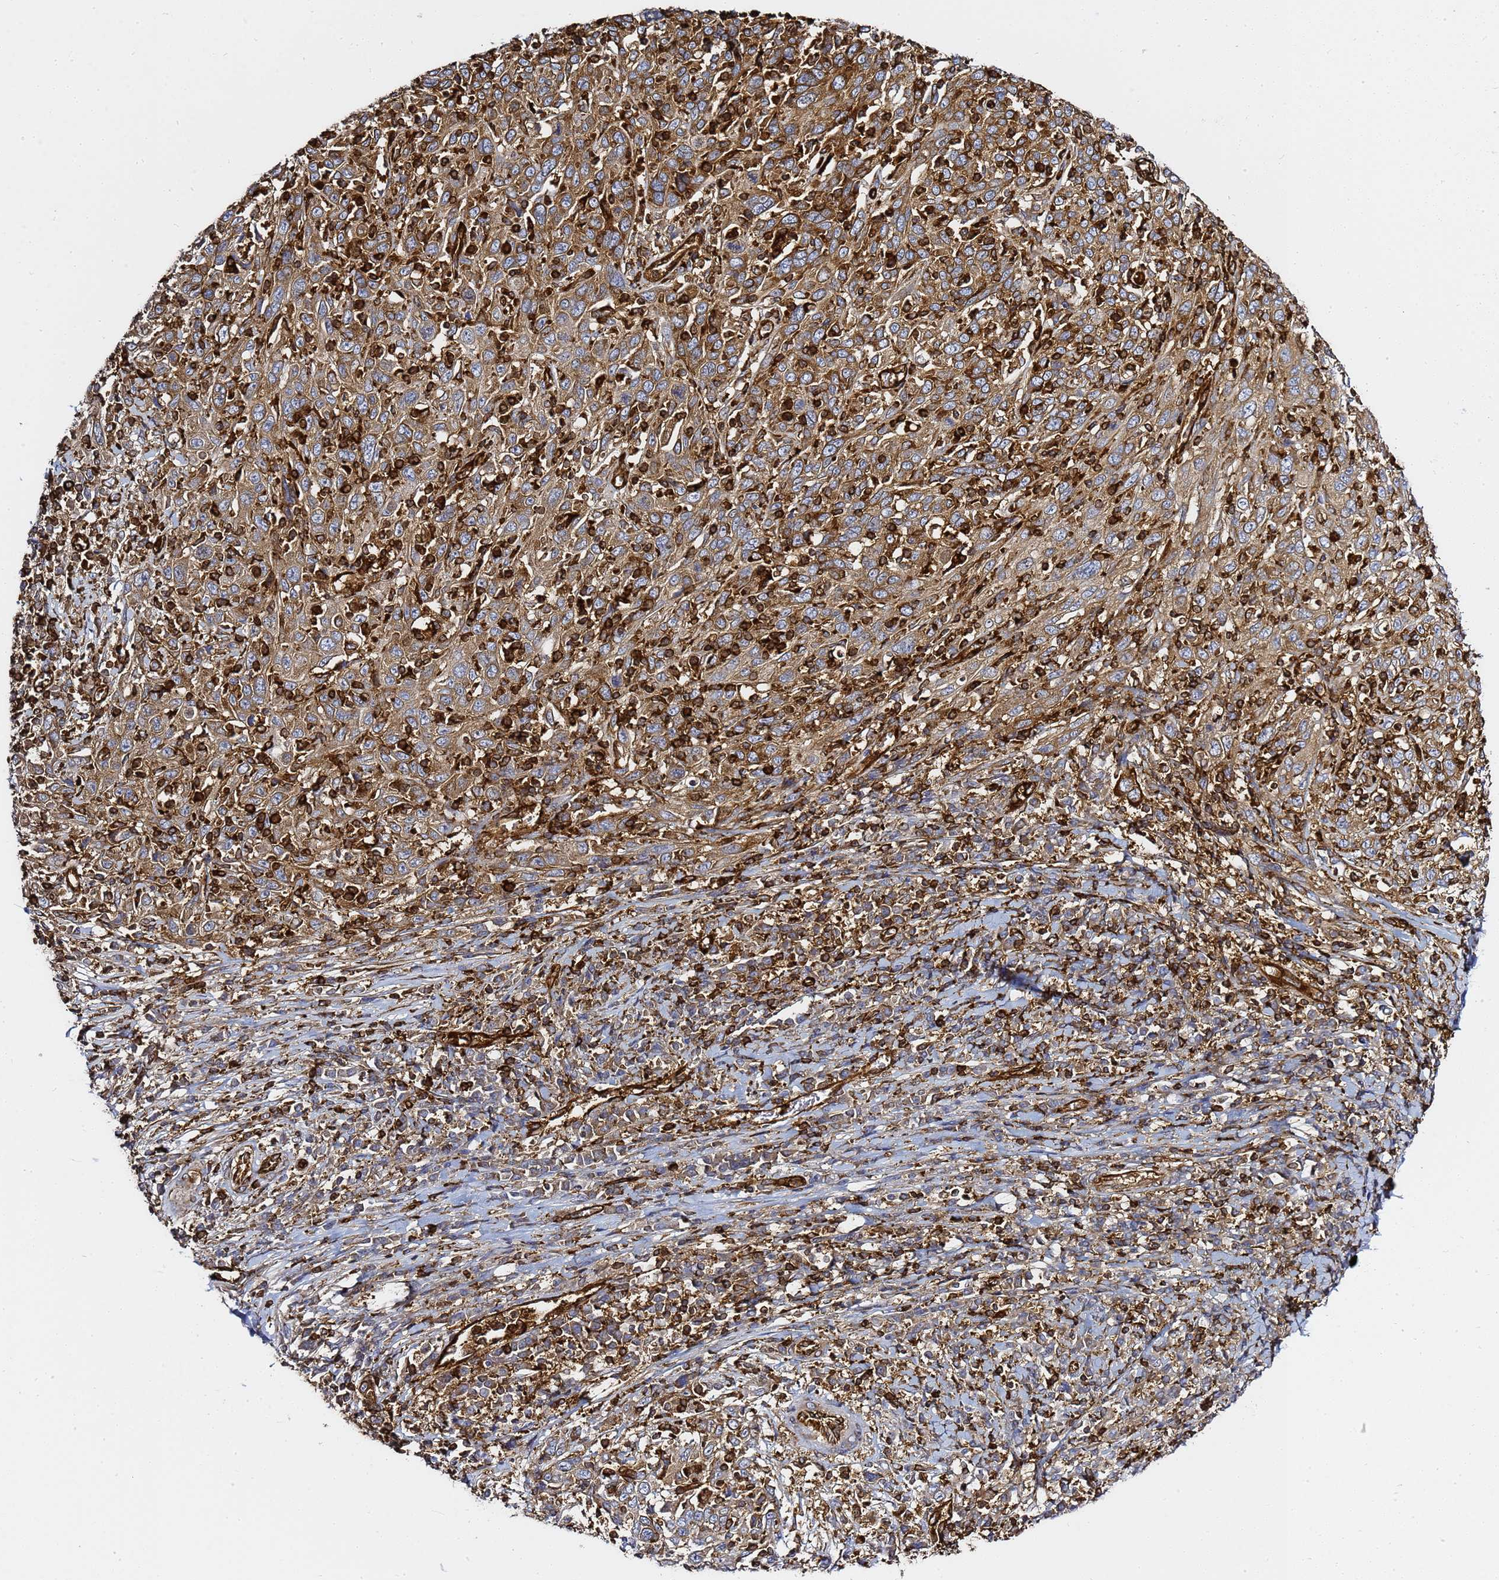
{"staining": {"intensity": "moderate", "quantity": "25%-75%", "location": "cytoplasmic/membranous"}, "tissue": "cervical cancer", "cell_type": "Tumor cells", "image_type": "cancer", "snomed": [{"axis": "morphology", "description": "Squamous cell carcinoma, NOS"}, {"axis": "topography", "description": "Cervix"}], "caption": "Immunohistochemical staining of cervical cancer (squamous cell carcinoma) demonstrates medium levels of moderate cytoplasmic/membranous expression in about 25%-75% of tumor cells.", "gene": "ZBTB8OS", "patient": {"sex": "female", "age": 46}}